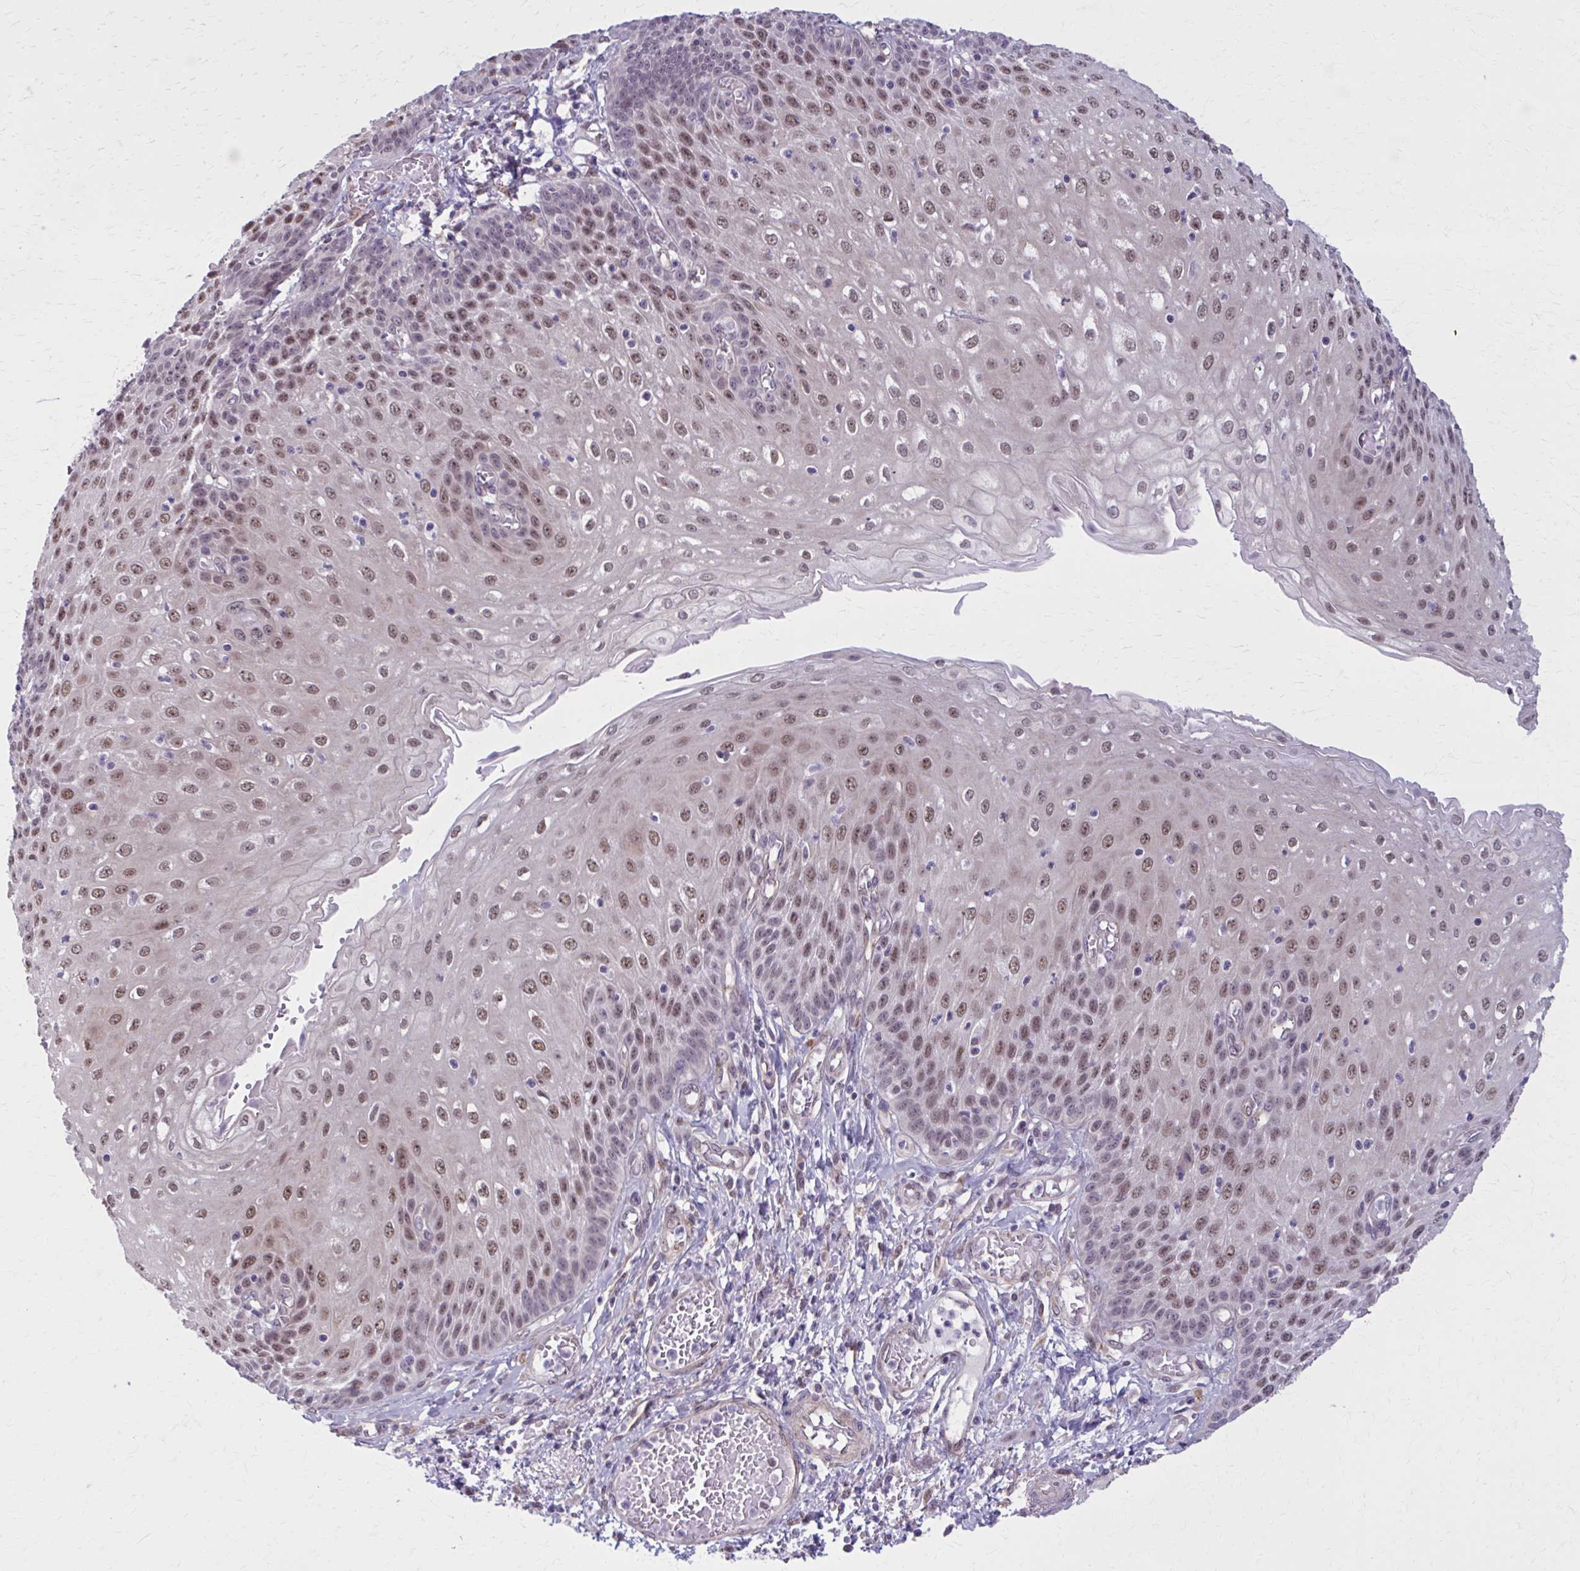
{"staining": {"intensity": "moderate", "quantity": ">75%", "location": "nuclear"}, "tissue": "esophagus", "cell_type": "Squamous epithelial cells", "image_type": "normal", "snomed": [{"axis": "morphology", "description": "Normal tissue, NOS"}, {"axis": "morphology", "description": "Adenocarcinoma, NOS"}, {"axis": "topography", "description": "Esophagus"}], "caption": "This micrograph demonstrates IHC staining of normal human esophagus, with medium moderate nuclear positivity in approximately >75% of squamous epithelial cells.", "gene": "NUMBL", "patient": {"sex": "male", "age": 81}}